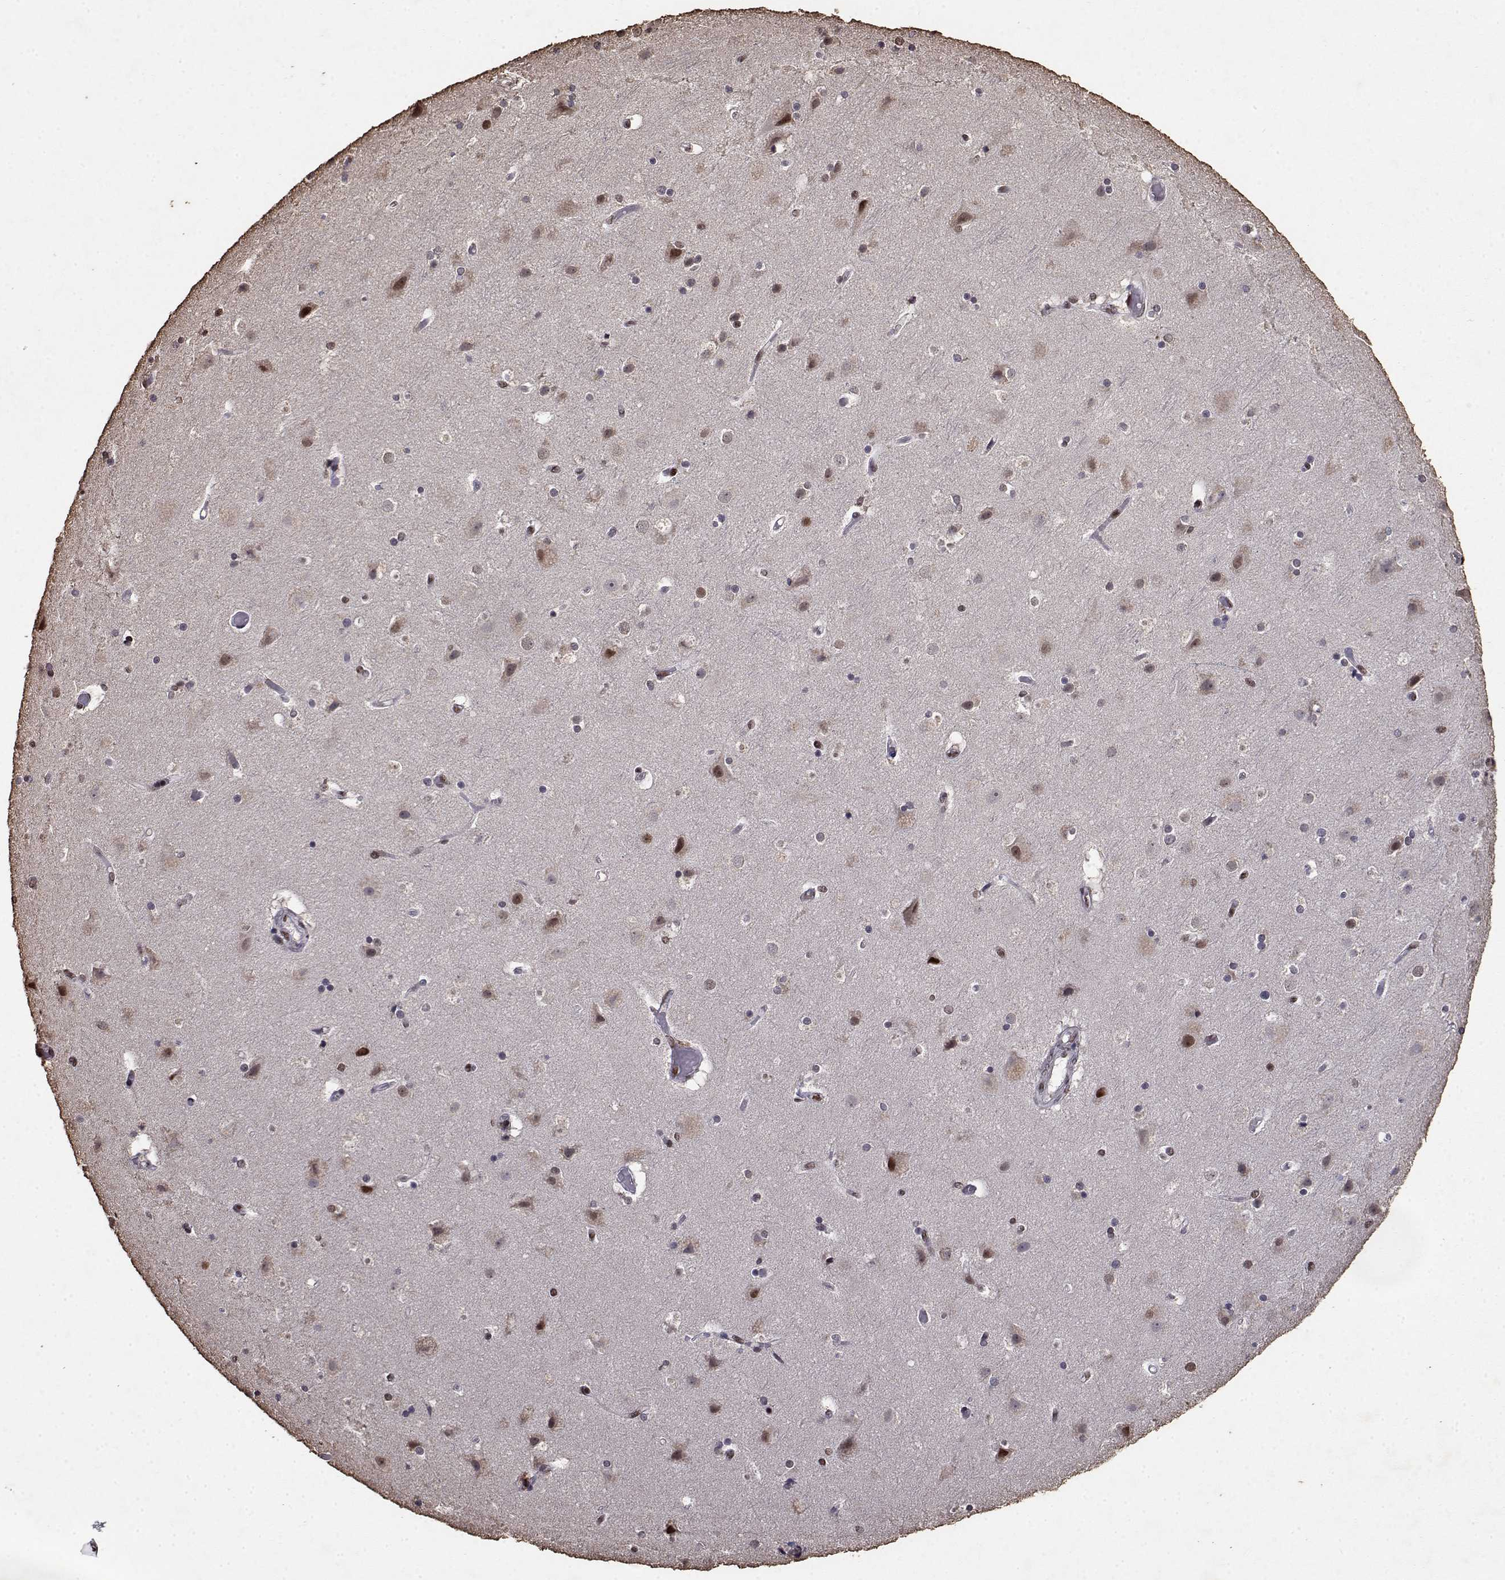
{"staining": {"intensity": "strong", "quantity": ">75%", "location": "nuclear"}, "tissue": "cerebral cortex", "cell_type": "Endothelial cells", "image_type": "normal", "snomed": [{"axis": "morphology", "description": "Normal tissue, NOS"}, {"axis": "topography", "description": "Cerebral cortex"}], "caption": "Human cerebral cortex stained for a protein (brown) shows strong nuclear positive positivity in approximately >75% of endothelial cells.", "gene": "TOE1", "patient": {"sex": "female", "age": 52}}